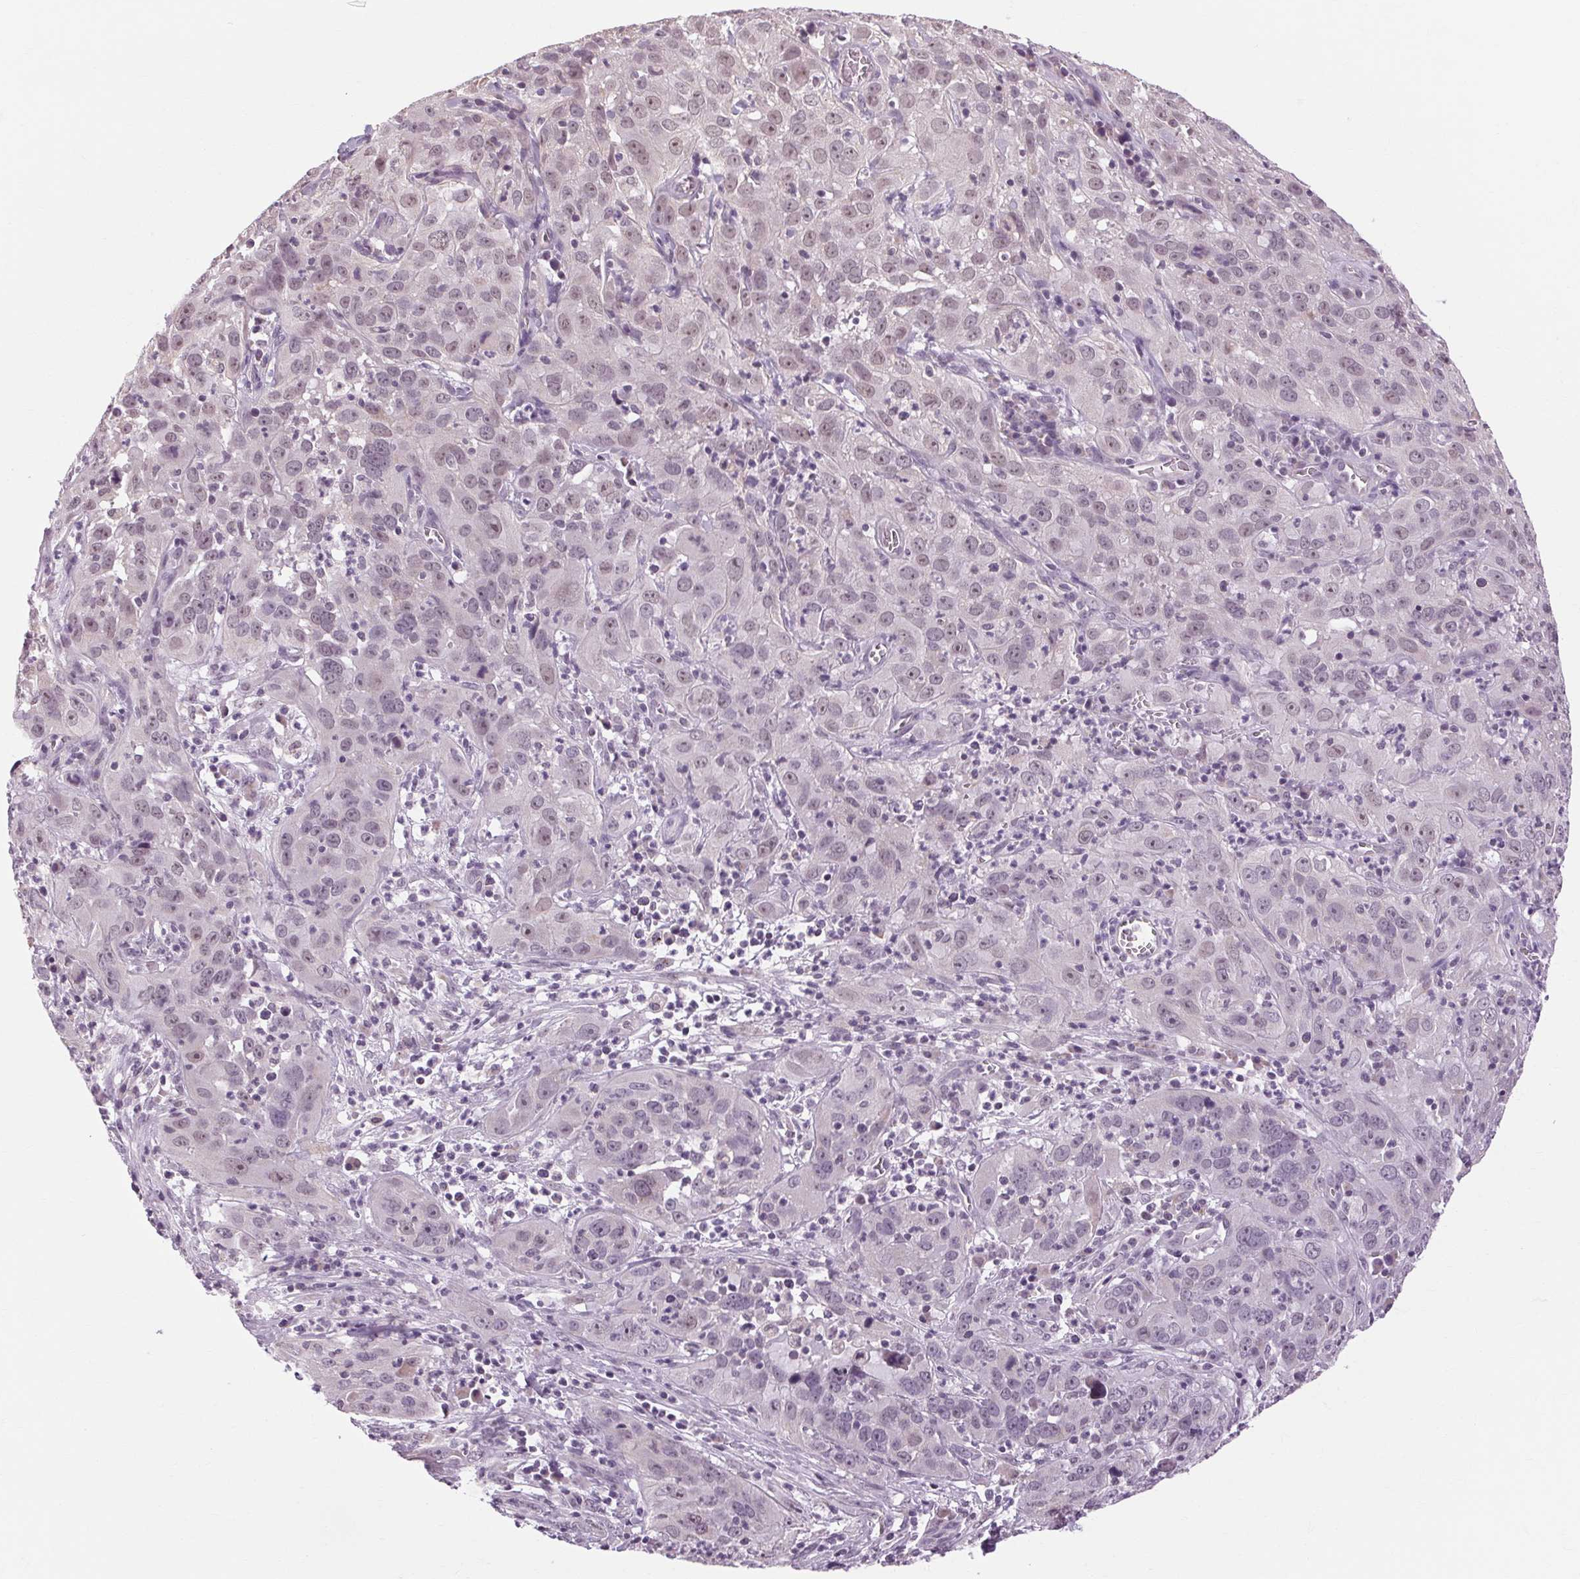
{"staining": {"intensity": "weak", "quantity": "<25%", "location": "nuclear"}, "tissue": "cervical cancer", "cell_type": "Tumor cells", "image_type": "cancer", "snomed": [{"axis": "morphology", "description": "Squamous cell carcinoma, NOS"}, {"axis": "topography", "description": "Cervix"}], "caption": "IHC image of squamous cell carcinoma (cervical) stained for a protein (brown), which exhibits no expression in tumor cells.", "gene": "KLHL40", "patient": {"sex": "female", "age": 32}}